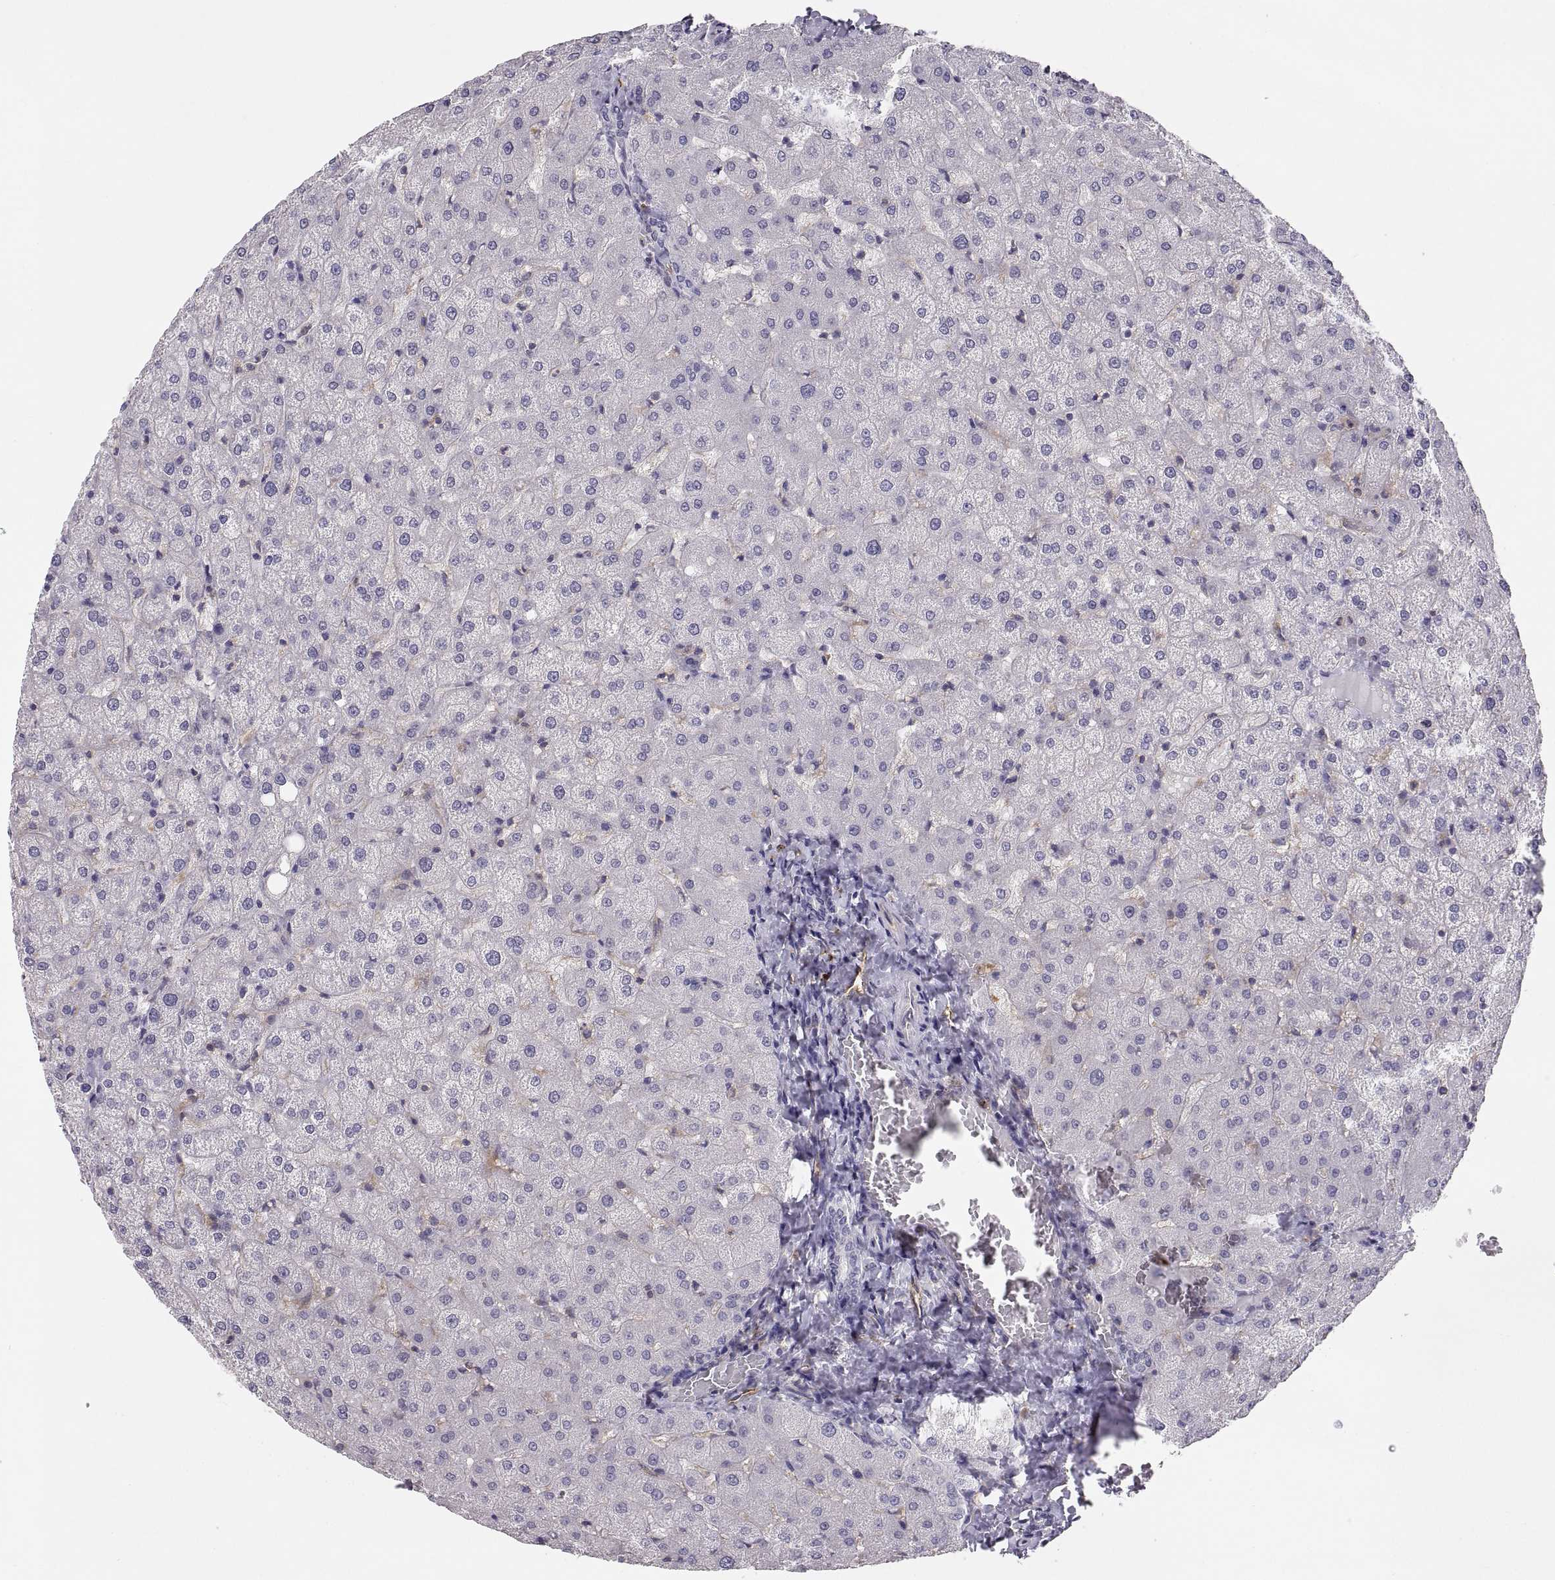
{"staining": {"intensity": "negative", "quantity": "none", "location": "none"}, "tissue": "liver", "cell_type": "Cholangiocytes", "image_type": "normal", "snomed": [{"axis": "morphology", "description": "Normal tissue, NOS"}, {"axis": "topography", "description": "Liver"}], "caption": "Immunohistochemistry (IHC) of normal human liver shows no positivity in cholangiocytes.", "gene": "RALB", "patient": {"sex": "female", "age": 50}}